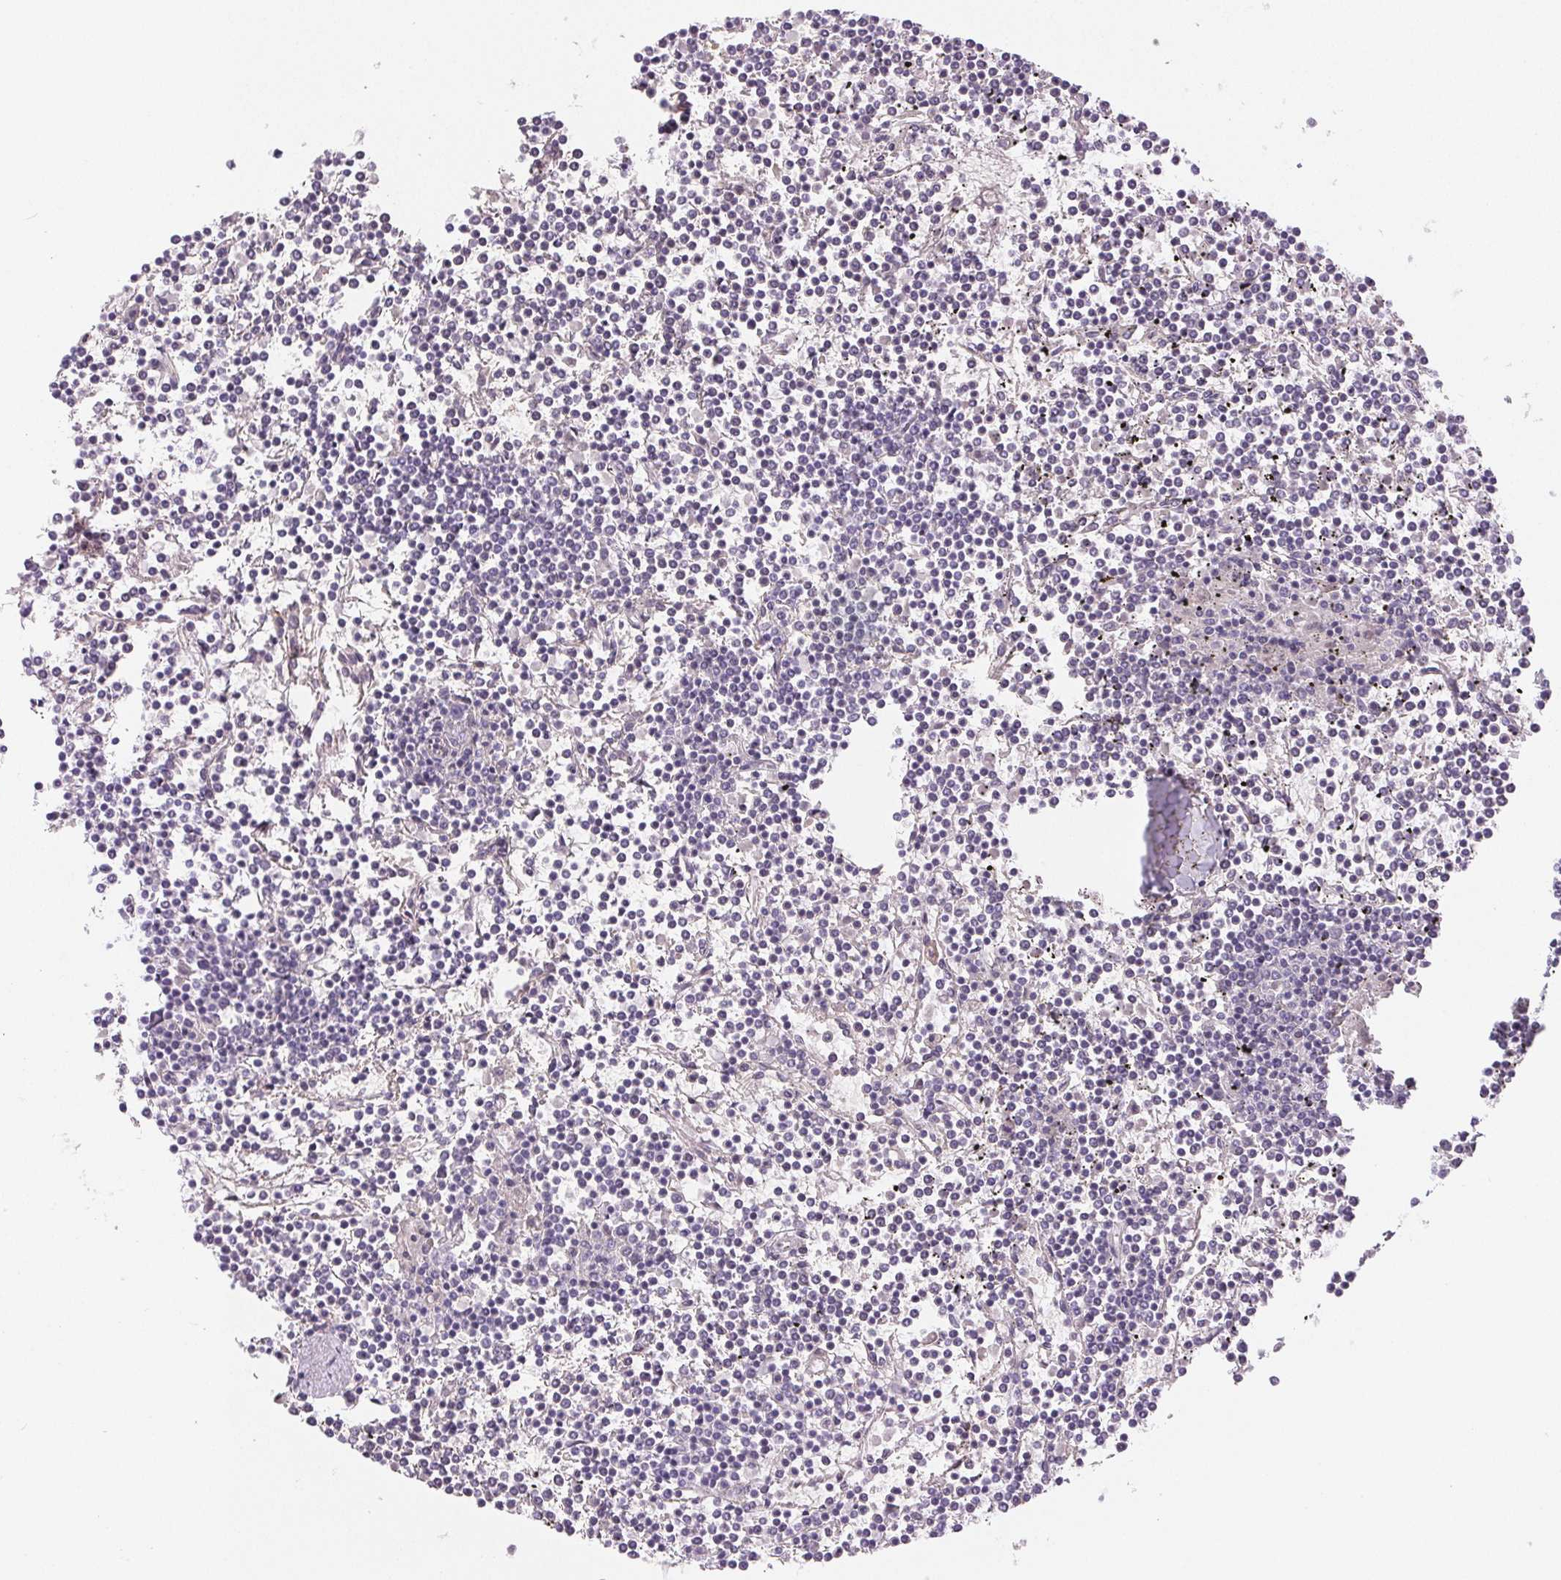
{"staining": {"intensity": "negative", "quantity": "none", "location": "none"}, "tissue": "lymphoma", "cell_type": "Tumor cells", "image_type": "cancer", "snomed": [{"axis": "morphology", "description": "Malignant lymphoma, non-Hodgkin's type, Low grade"}, {"axis": "topography", "description": "Spleen"}], "caption": "IHC micrograph of human malignant lymphoma, non-Hodgkin's type (low-grade) stained for a protein (brown), which demonstrates no positivity in tumor cells.", "gene": "SMYD1", "patient": {"sex": "female", "age": 19}}